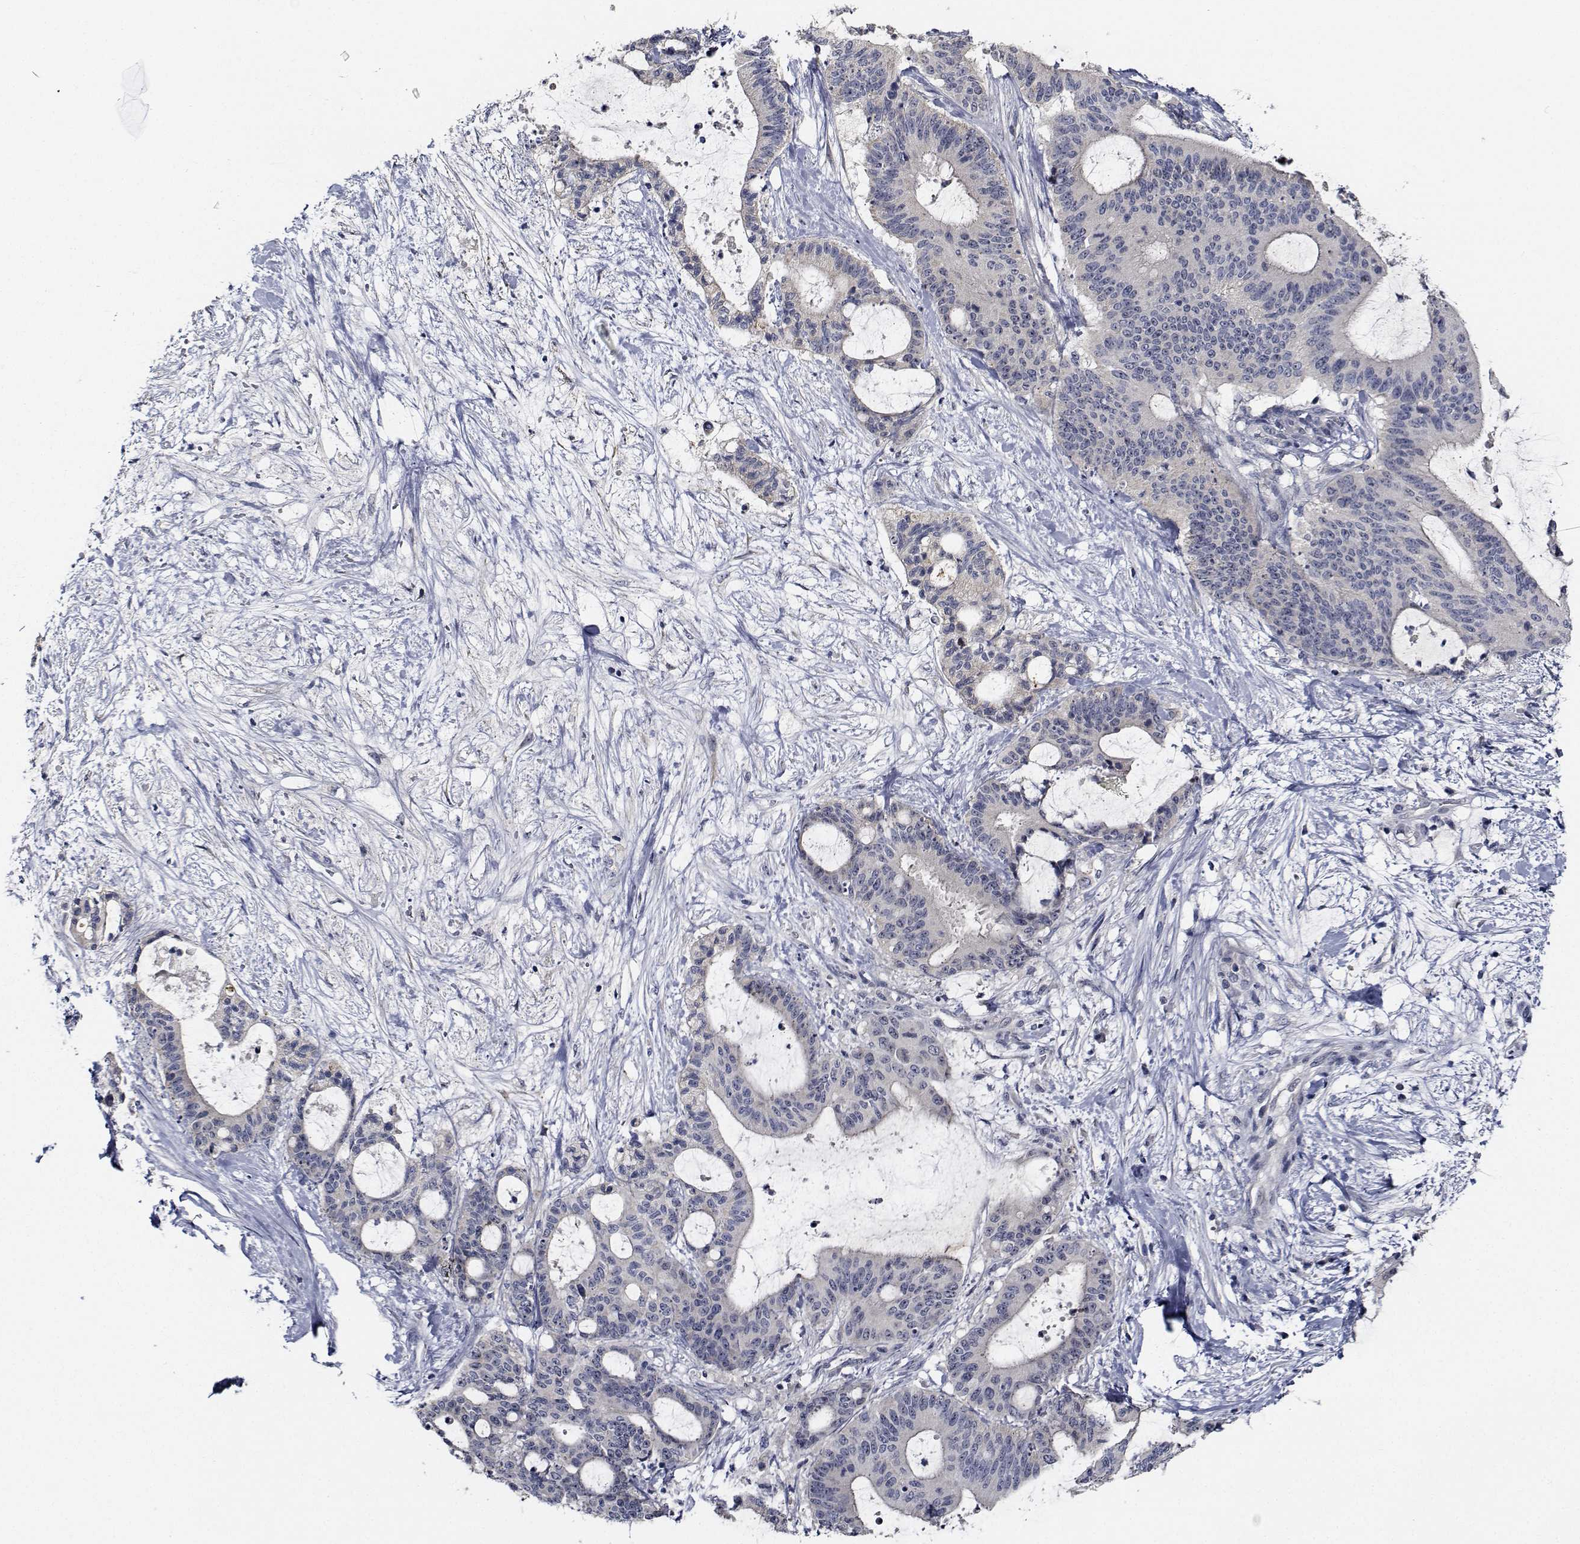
{"staining": {"intensity": "negative", "quantity": "none", "location": "none"}, "tissue": "liver cancer", "cell_type": "Tumor cells", "image_type": "cancer", "snomed": [{"axis": "morphology", "description": "Cholangiocarcinoma"}, {"axis": "topography", "description": "Liver"}], "caption": "Immunohistochemistry (IHC) photomicrograph of cholangiocarcinoma (liver) stained for a protein (brown), which shows no staining in tumor cells. (DAB IHC with hematoxylin counter stain).", "gene": "NVL", "patient": {"sex": "female", "age": 73}}